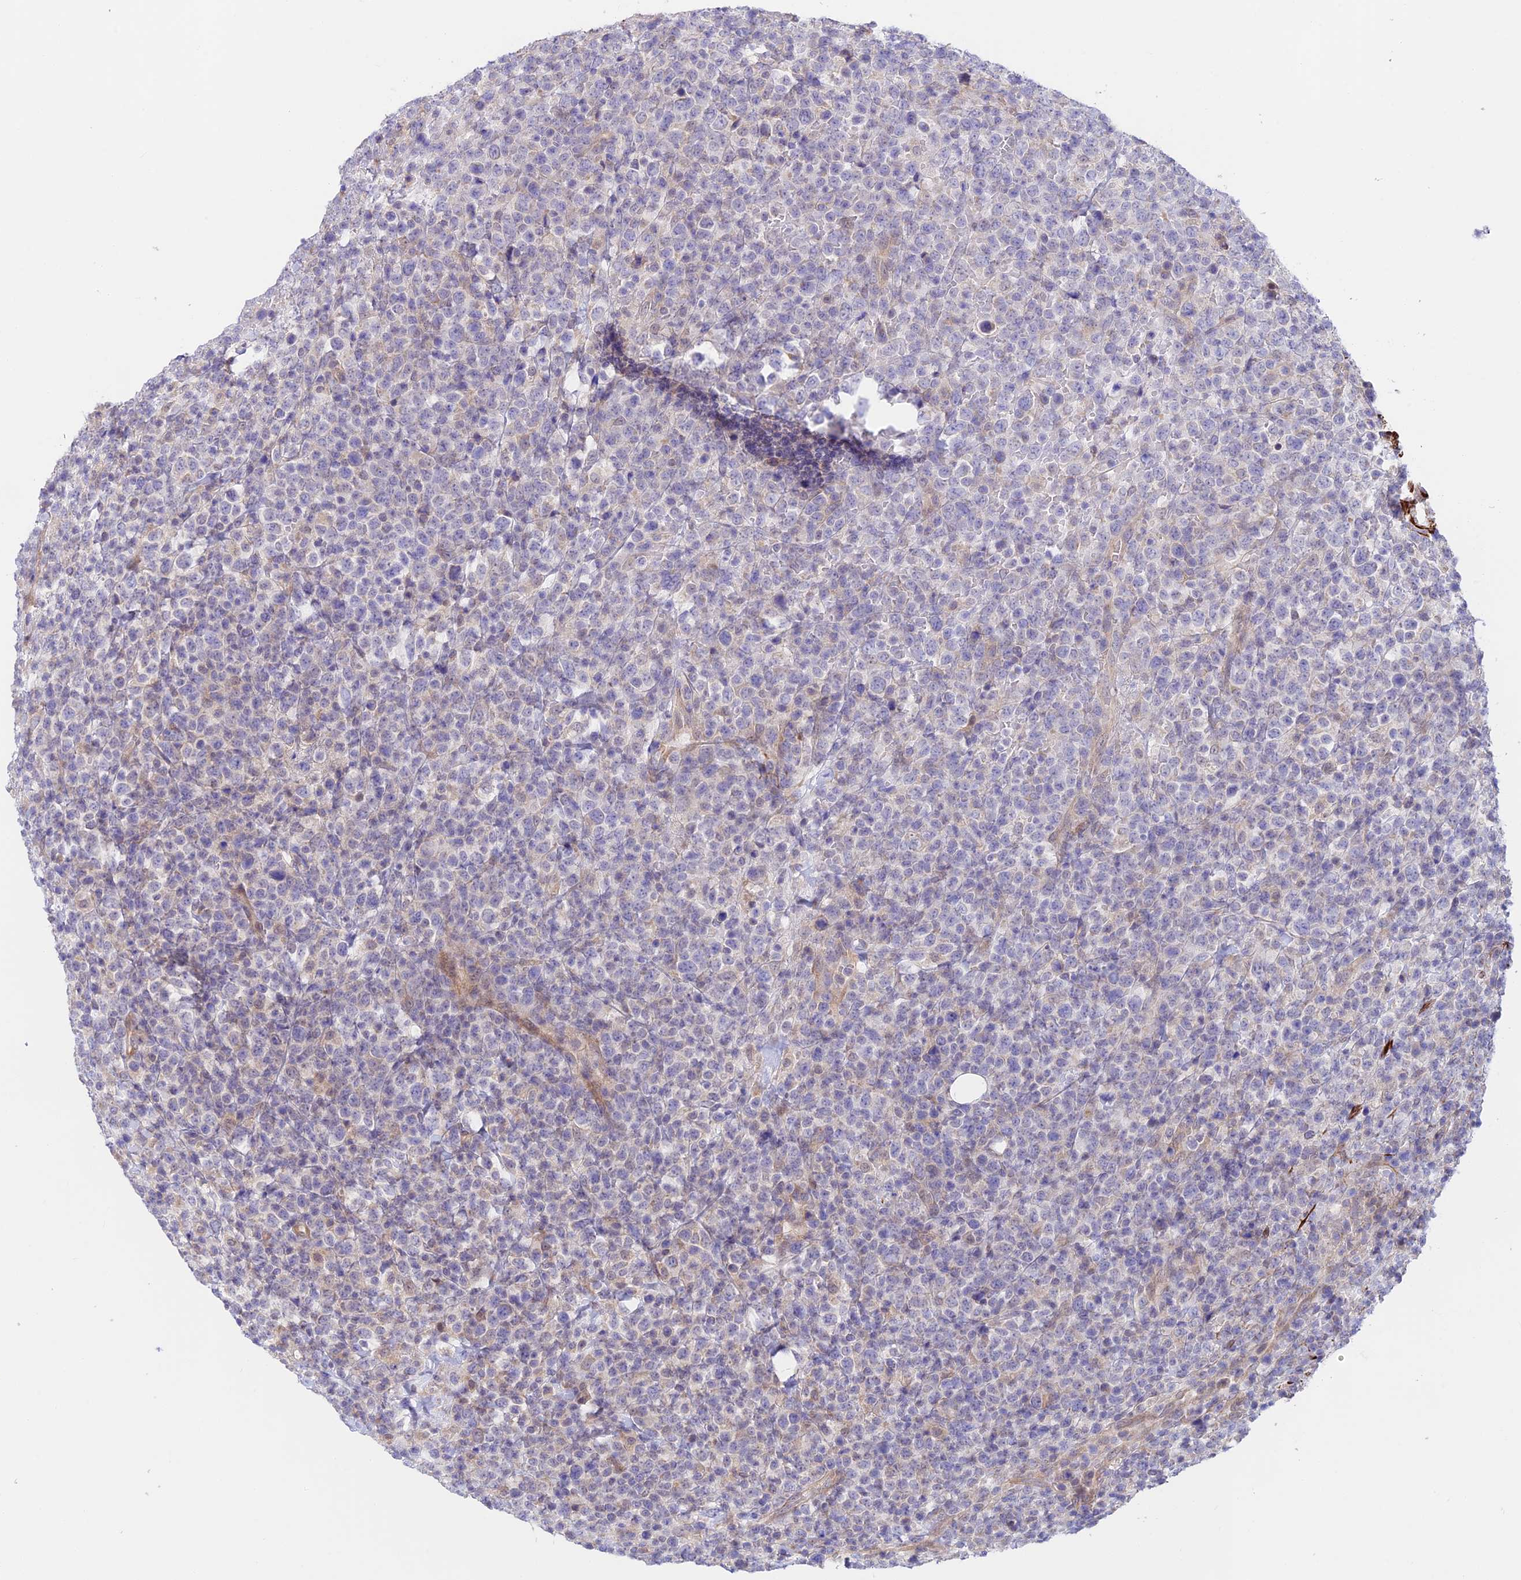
{"staining": {"intensity": "negative", "quantity": "none", "location": "none"}, "tissue": "lymphoma", "cell_type": "Tumor cells", "image_type": "cancer", "snomed": [{"axis": "morphology", "description": "Malignant lymphoma, non-Hodgkin's type, High grade"}, {"axis": "topography", "description": "Colon"}], "caption": "Immunohistochemical staining of human lymphoma exhibits no significant positivity in tumor cells. Brightfield microscopy of immunohistochemistry stained with DAB (brown) and hematoxylin (blue), captured at high magnification.", "gene": "ANKRD50", "patient": {"sex": "female", "age": 53}}